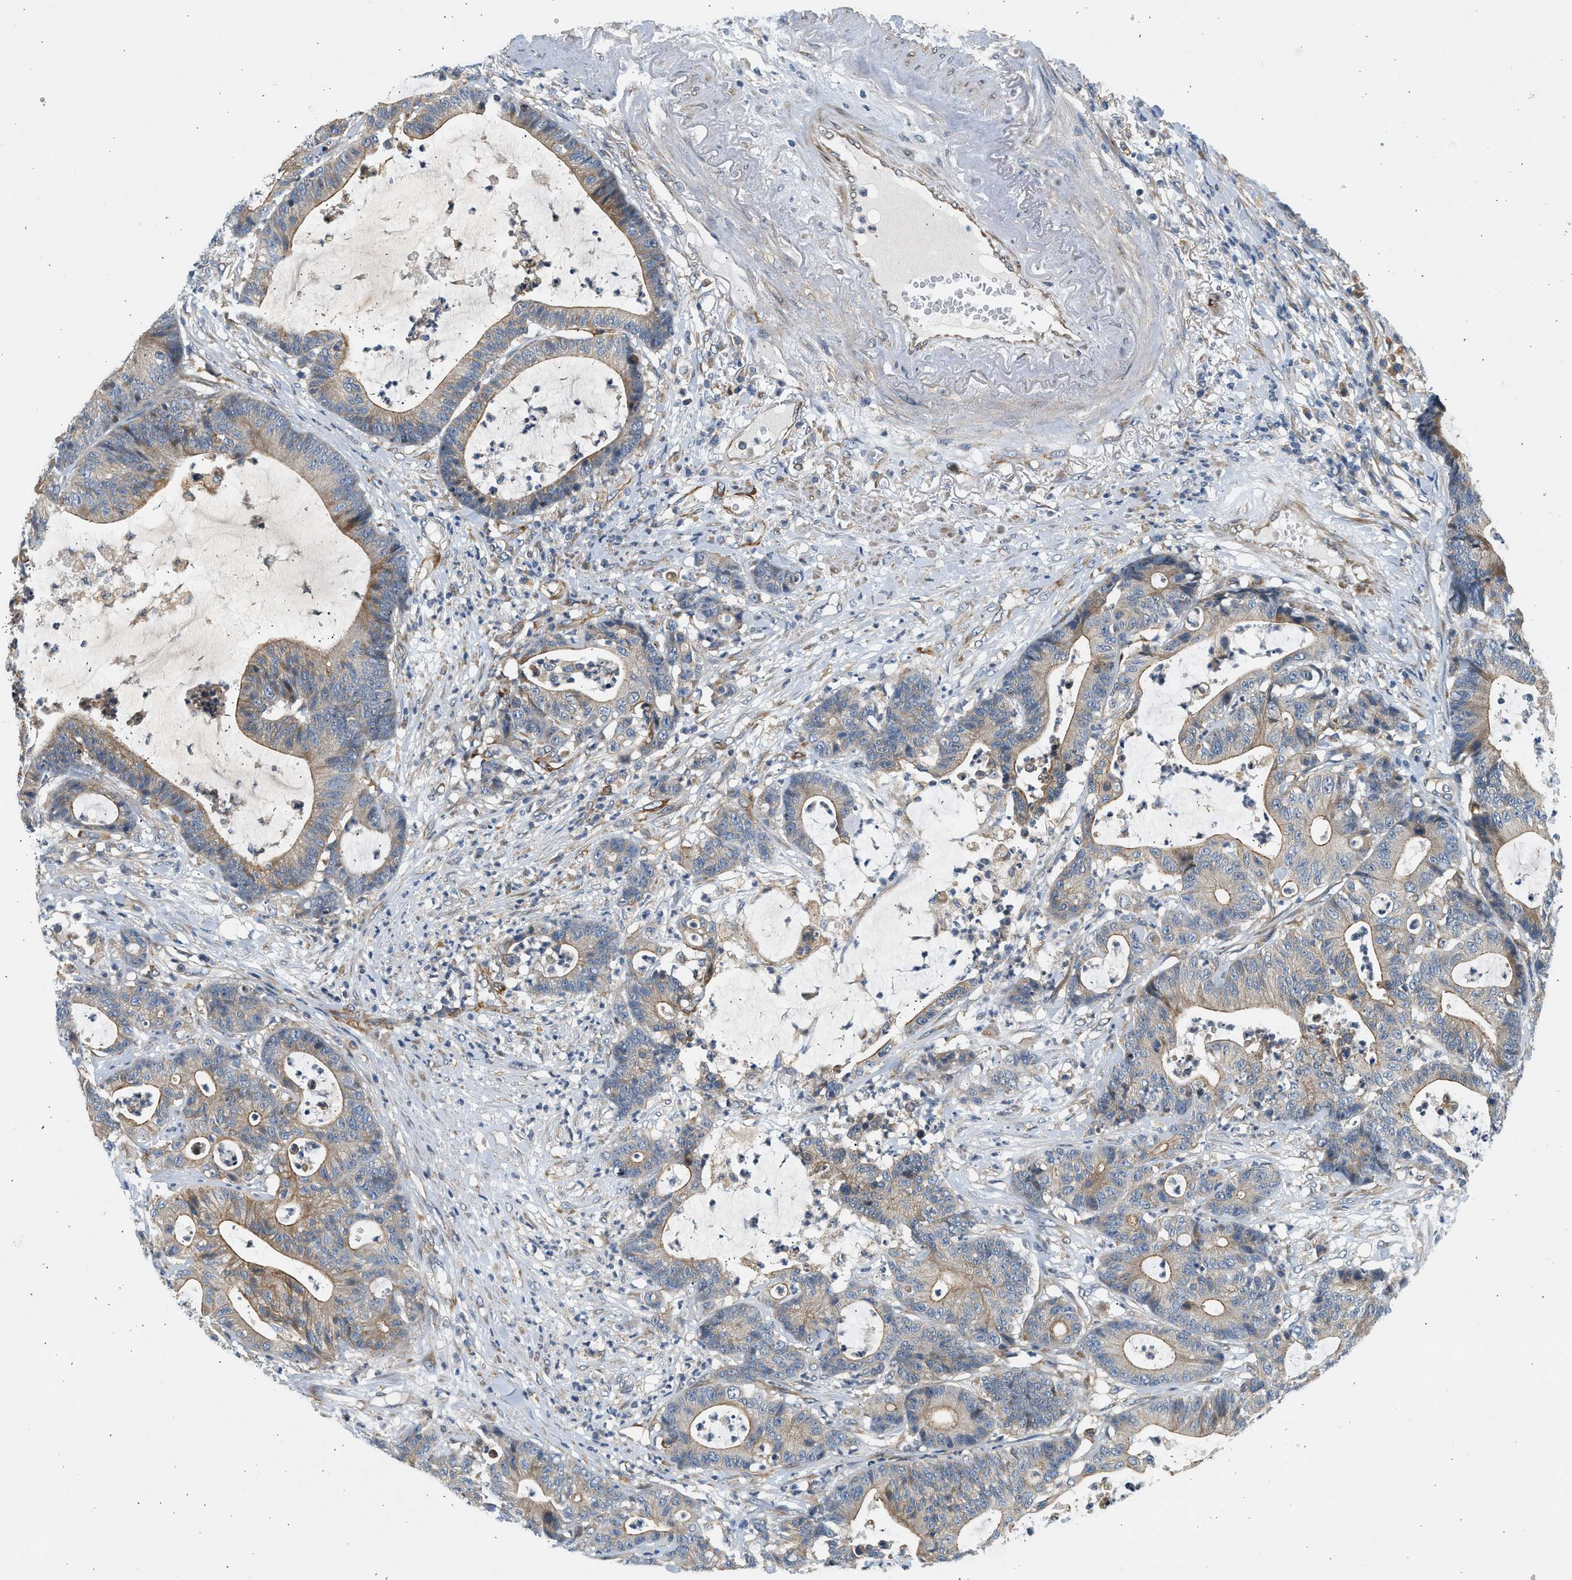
{"staining": {"intensity": "weak", "quantity": "25%-75%", "location": "cytoplasmic/membranous"}, "tissue": "colorectal cancer", "cell_type": "Tumor cells", "image_type": "cancer", "snomed": [{"axis": "morphology", "description": "Adenocarcinoma, NOS"}, {"axis": "topography", "description": "Colon"}], "caption": "About 25%-75% of tumor cells in human colorectal cancer reveal weak cytoplasmic/membranous protein expression as visualized by brown immunohistochemical staining.", "gene": "KDELR2", "patient": {"sex": "female", "age": 84}}